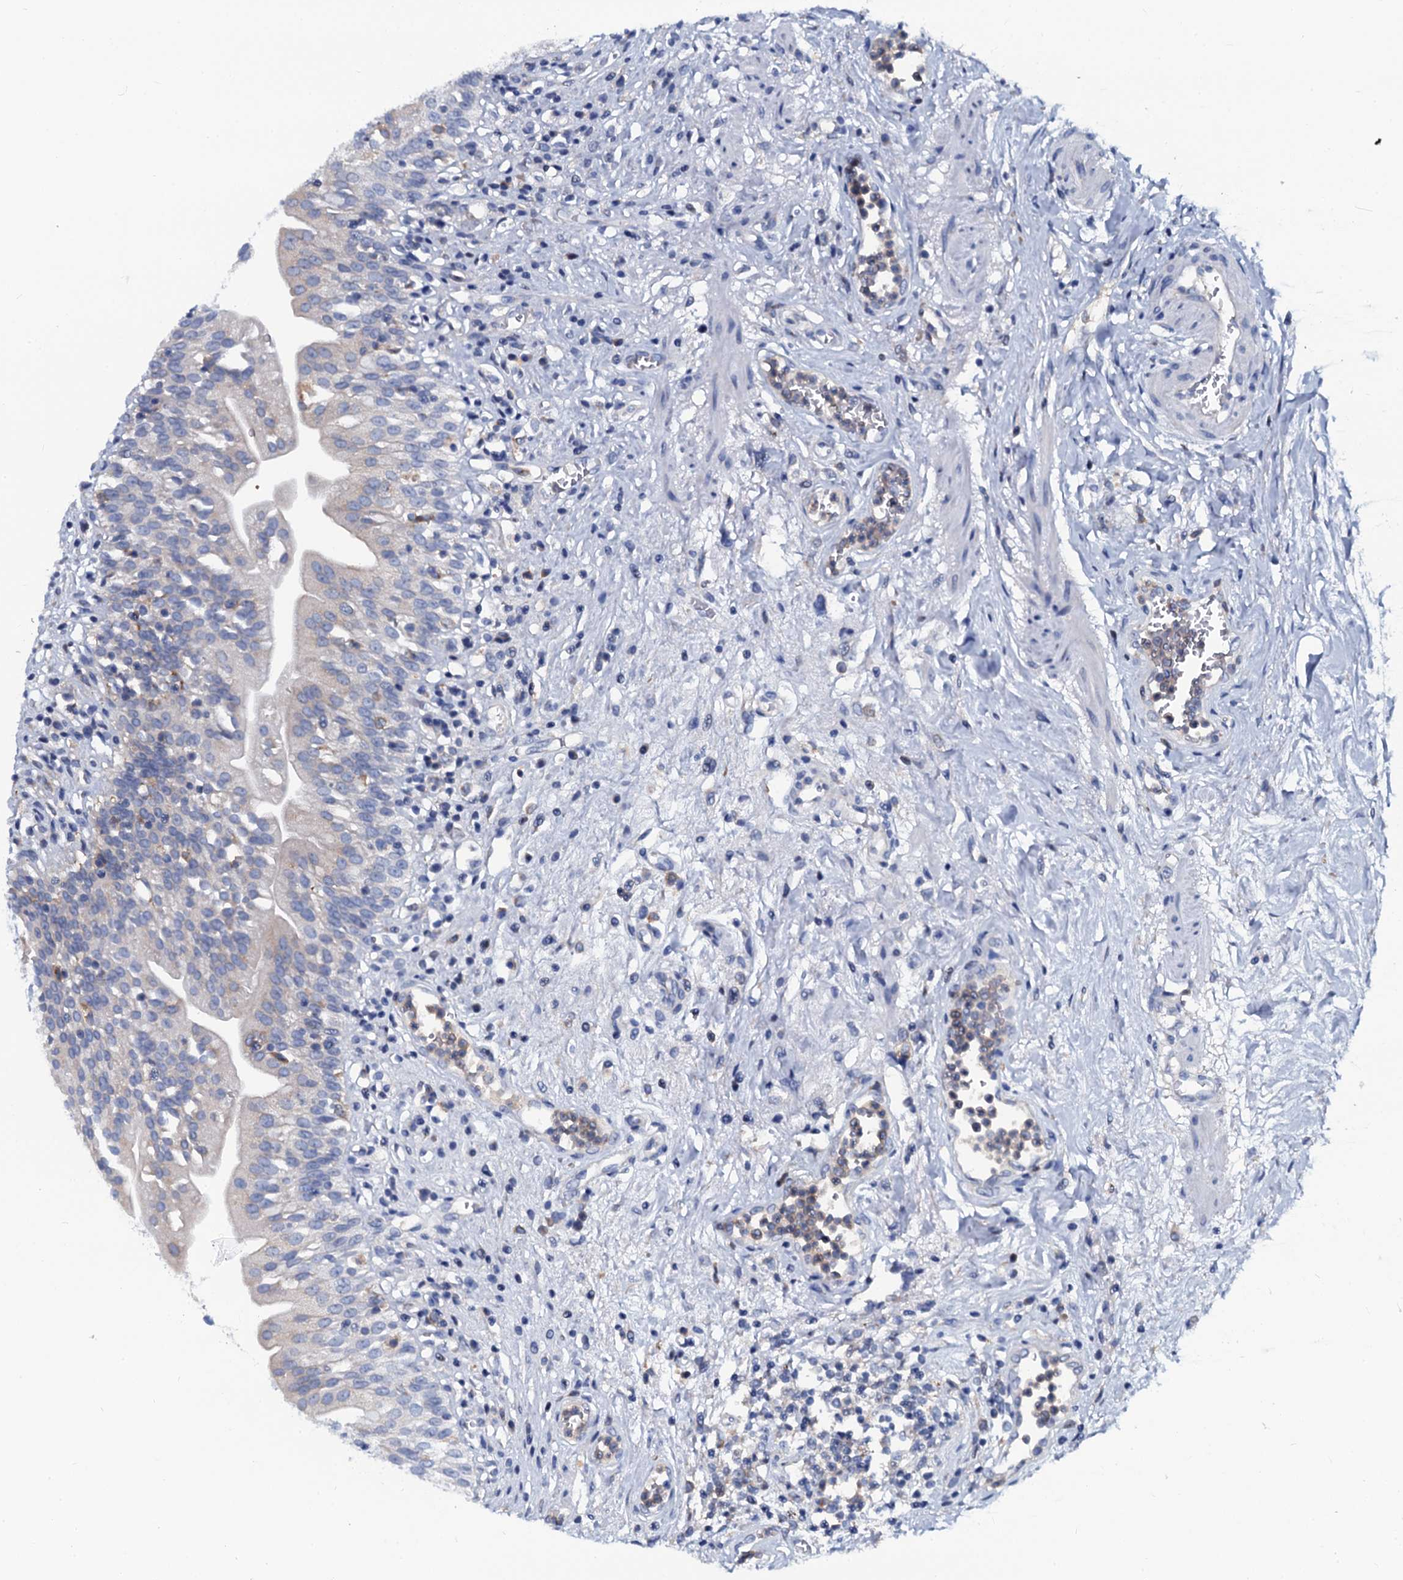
{"staining": {"intensity": "strong", "quantity": "<25%", "location": "cytoplasmic/membranous"}, "tissue": "urinary bladder", "cell_type": "Urothelial cells", "image_type": "normal", "snomed": [{"axis": "morphology", "description": "Normal tissue, NOS"}, {"axis": "morphology", "description": "Inflammation, NOS"}, {"axis": "topography", "description": "Urinary bladder"}], "caption": "Immunohistochemistry (IHC) of benign urinary bladder demonstrates medium levels of strong cytoplasmic/membranous positivity in about <25% of urothelial cells.", "gene": "OTOL1", "patient": {"sex": "male", "age": 63}}